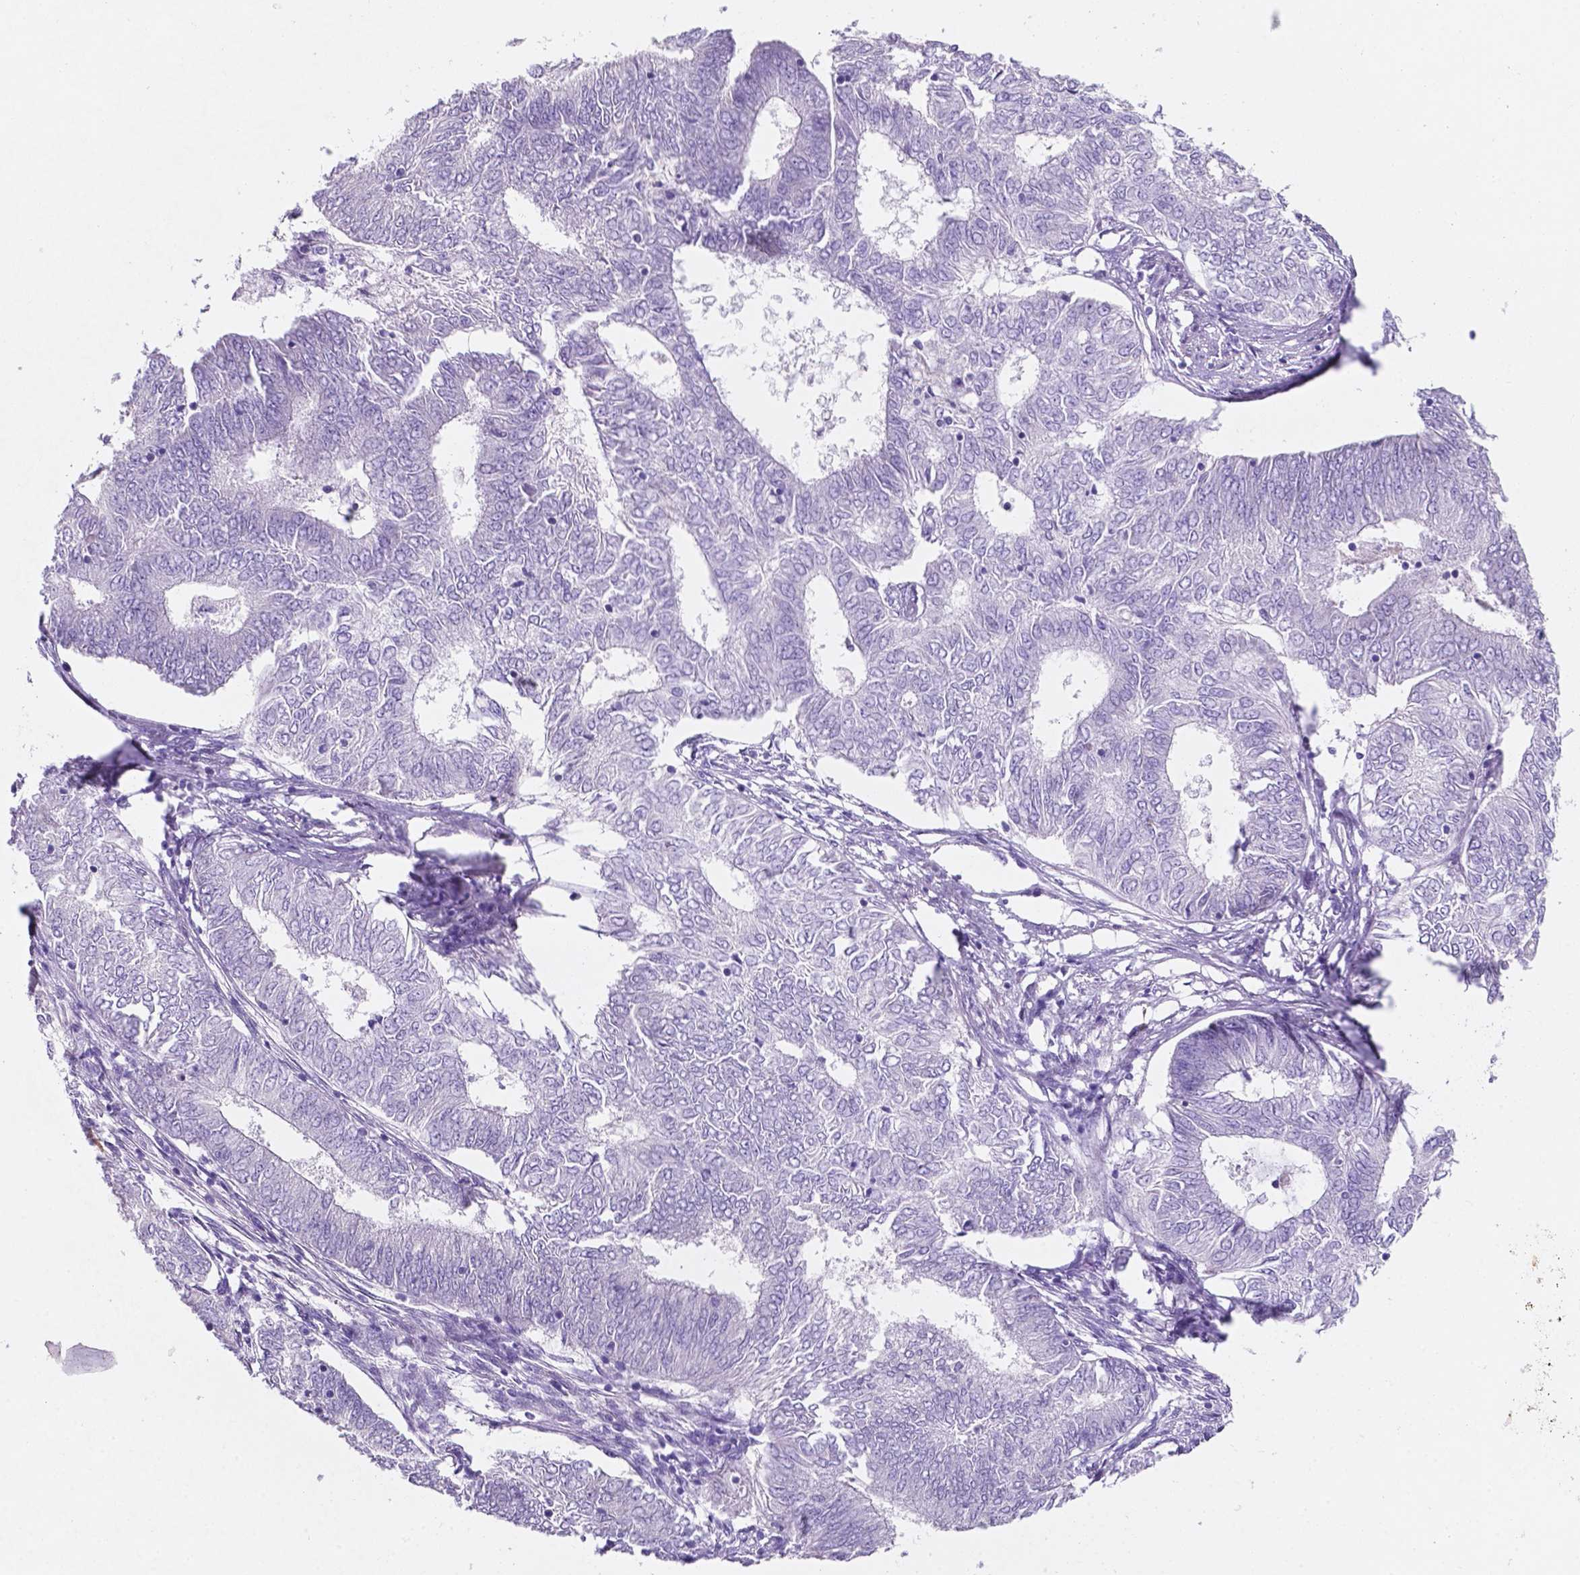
{"staining": {"intensity": "negative", "quantity": "none", "location": "none"}, "tissue": "endometrial cancer", "cell_type": "Tumor cells", "image_type": "cancer", "snomed": [{"axis": "morphology", "description": "Adenocarcinoma, NOS"}, {"axis": "topography", "description": "Endometrium"}], "caption": "Immunohistochemistry photomicrograph of endometrial adenocarcinoma stained for a protein (brown), which shows no expression in tumor cells.", "gene": "EBLN2", "patient": {"sex": "female", "age": 62}}